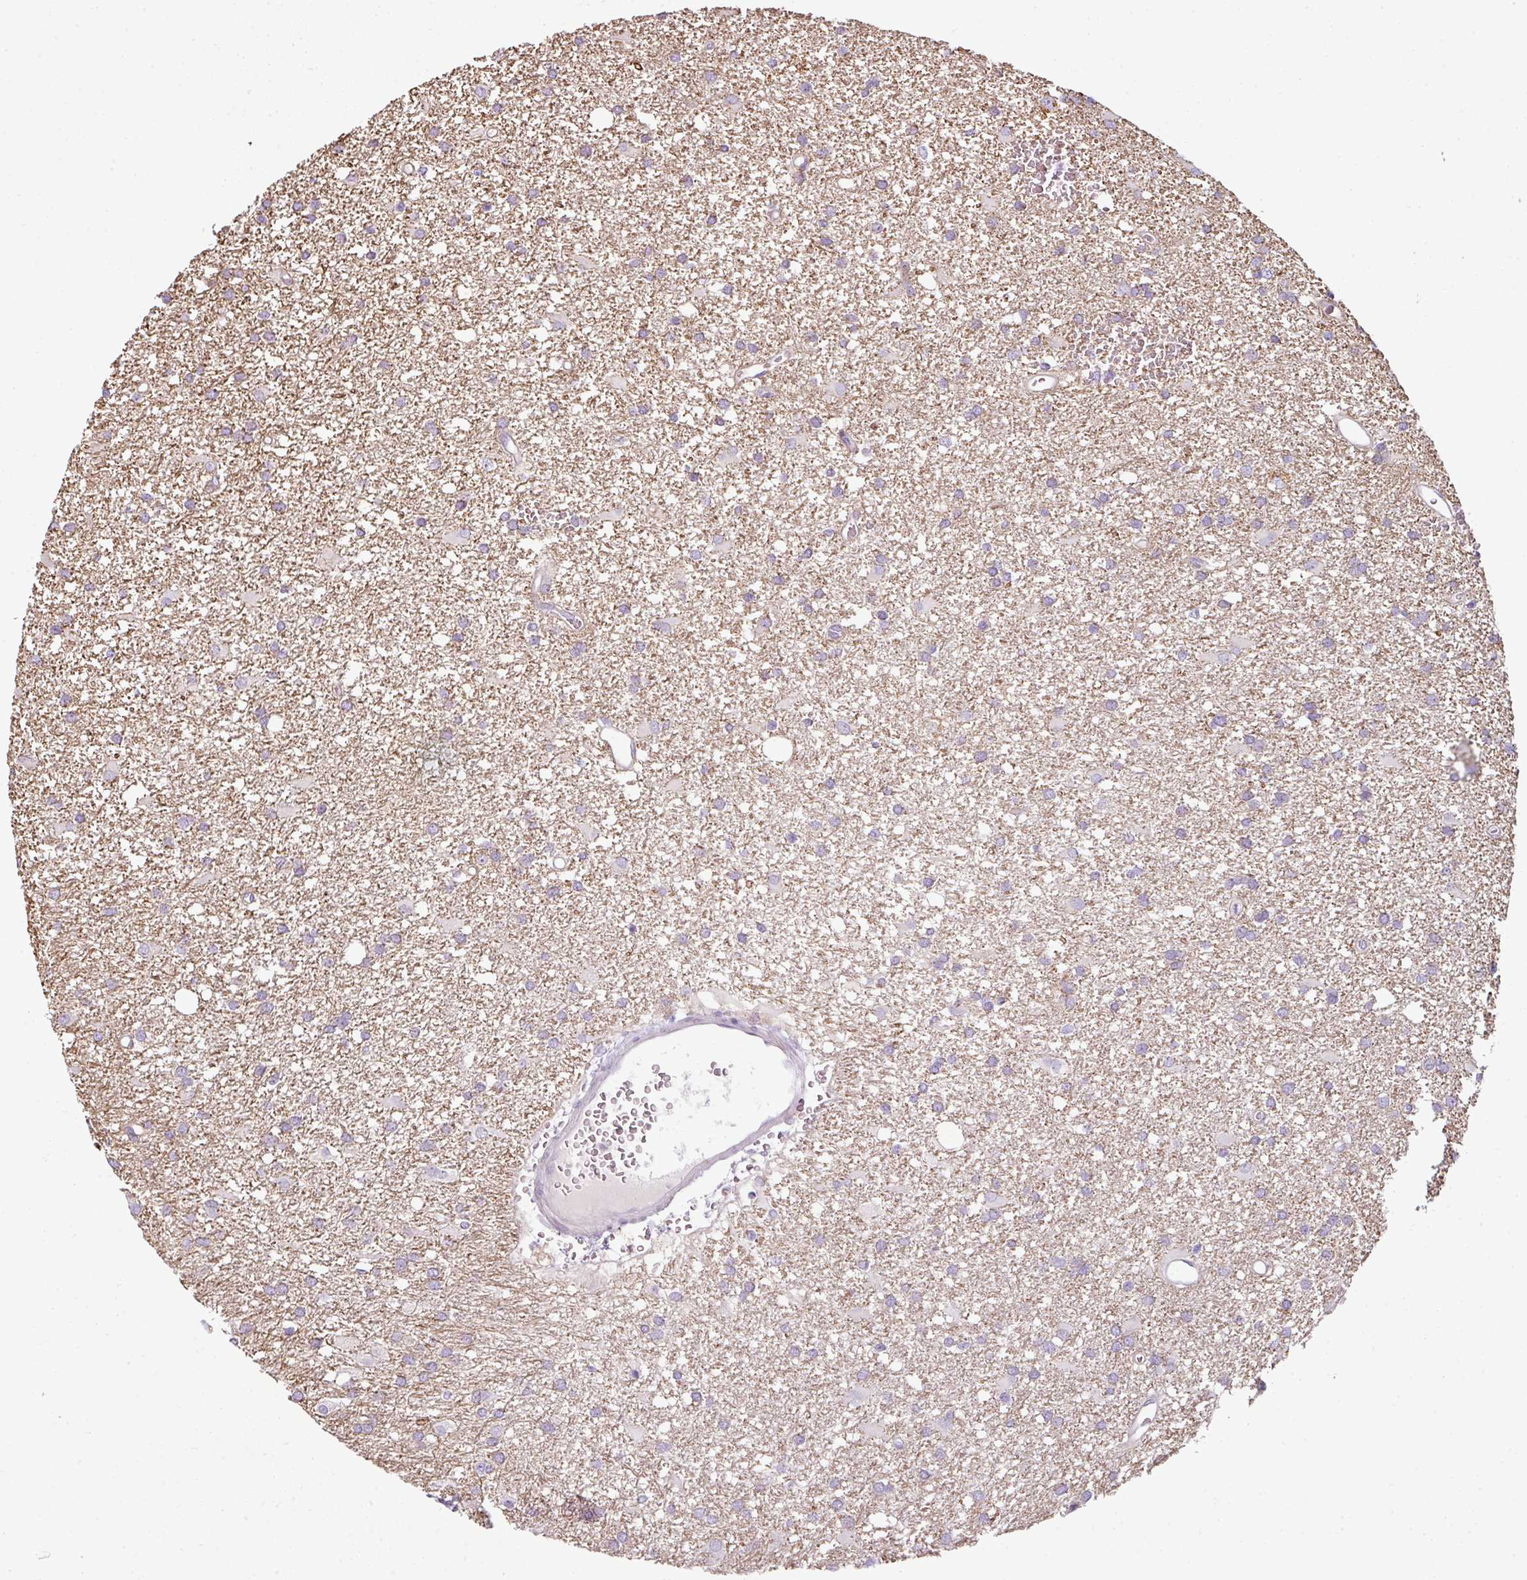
{"staining": {"intensity": "negative", "quantity": "none", "location": "none"}, "tissue": "glioma", "cell_type": "Tumor cells", "image_type": "cancer", "snomed": [{"axis": "morphology", "description": "Glioma, malignant, High grade"}, {"axis": "topography", "description": "Brain"}], "caption": "Histopathology image shows no protein positivity in tumor cells of glioma tissue.", "gene": "ANKRD18A", "patient": {"sex": "male", "age": 48}}